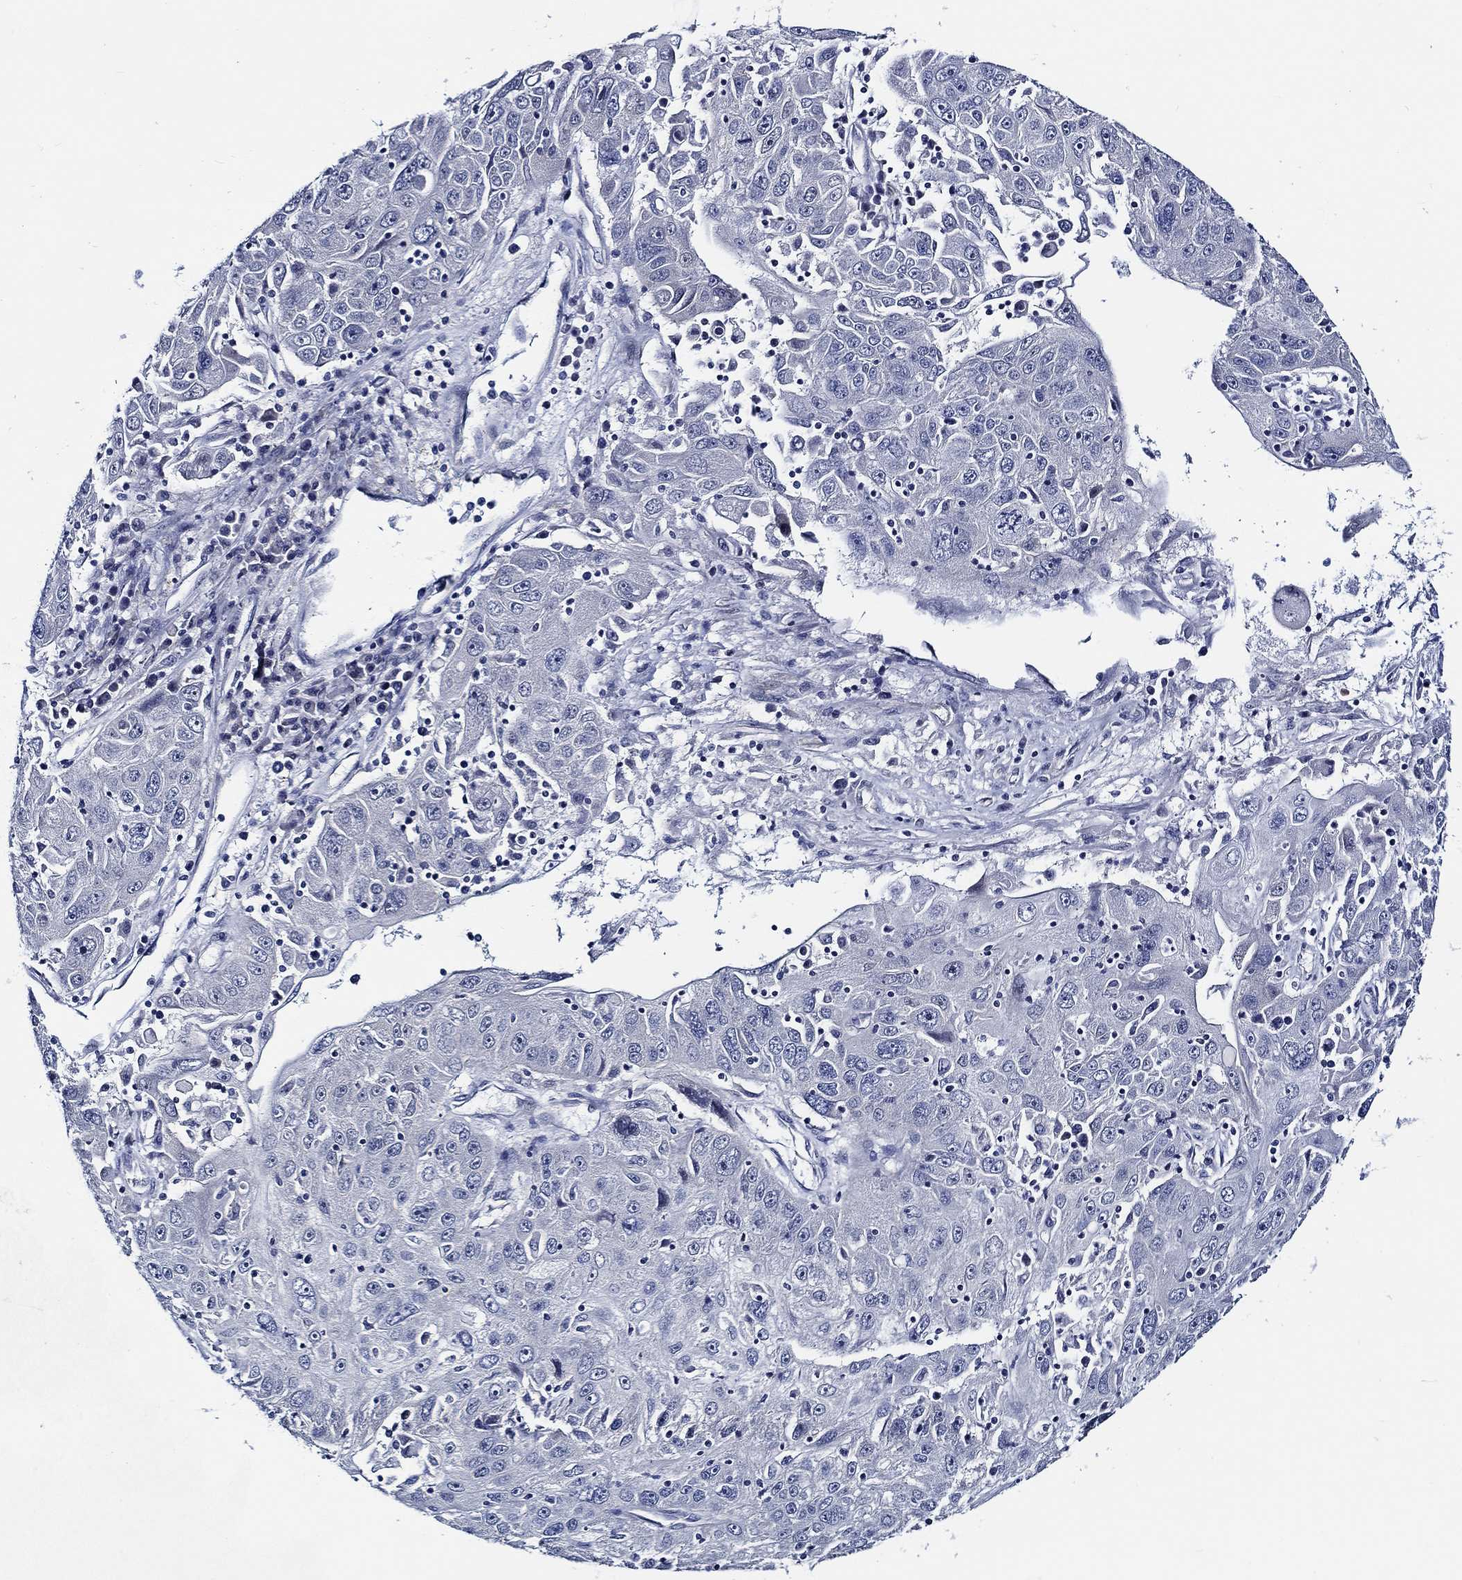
{"staining": {"intensity": "negative", "quantity": "none", "location": "none"}, "tissue": "stomach cancer", "cell_type": "Tumor cells", "image_type": "cancer", "snomed": [{"axis": "morphology", "description": "Adenocarcinoma, NOS"}, {"axis": "topography", "description": "Stomach"}], "caption": "Stomach cancer (adenocarcinoma) was stained to show a protein in brown. There is no significant expression in tumor cells. (DAB IHC, high magnification).", "gene": "C8orf48", "patient": {"sex": "male", "age": 56}}